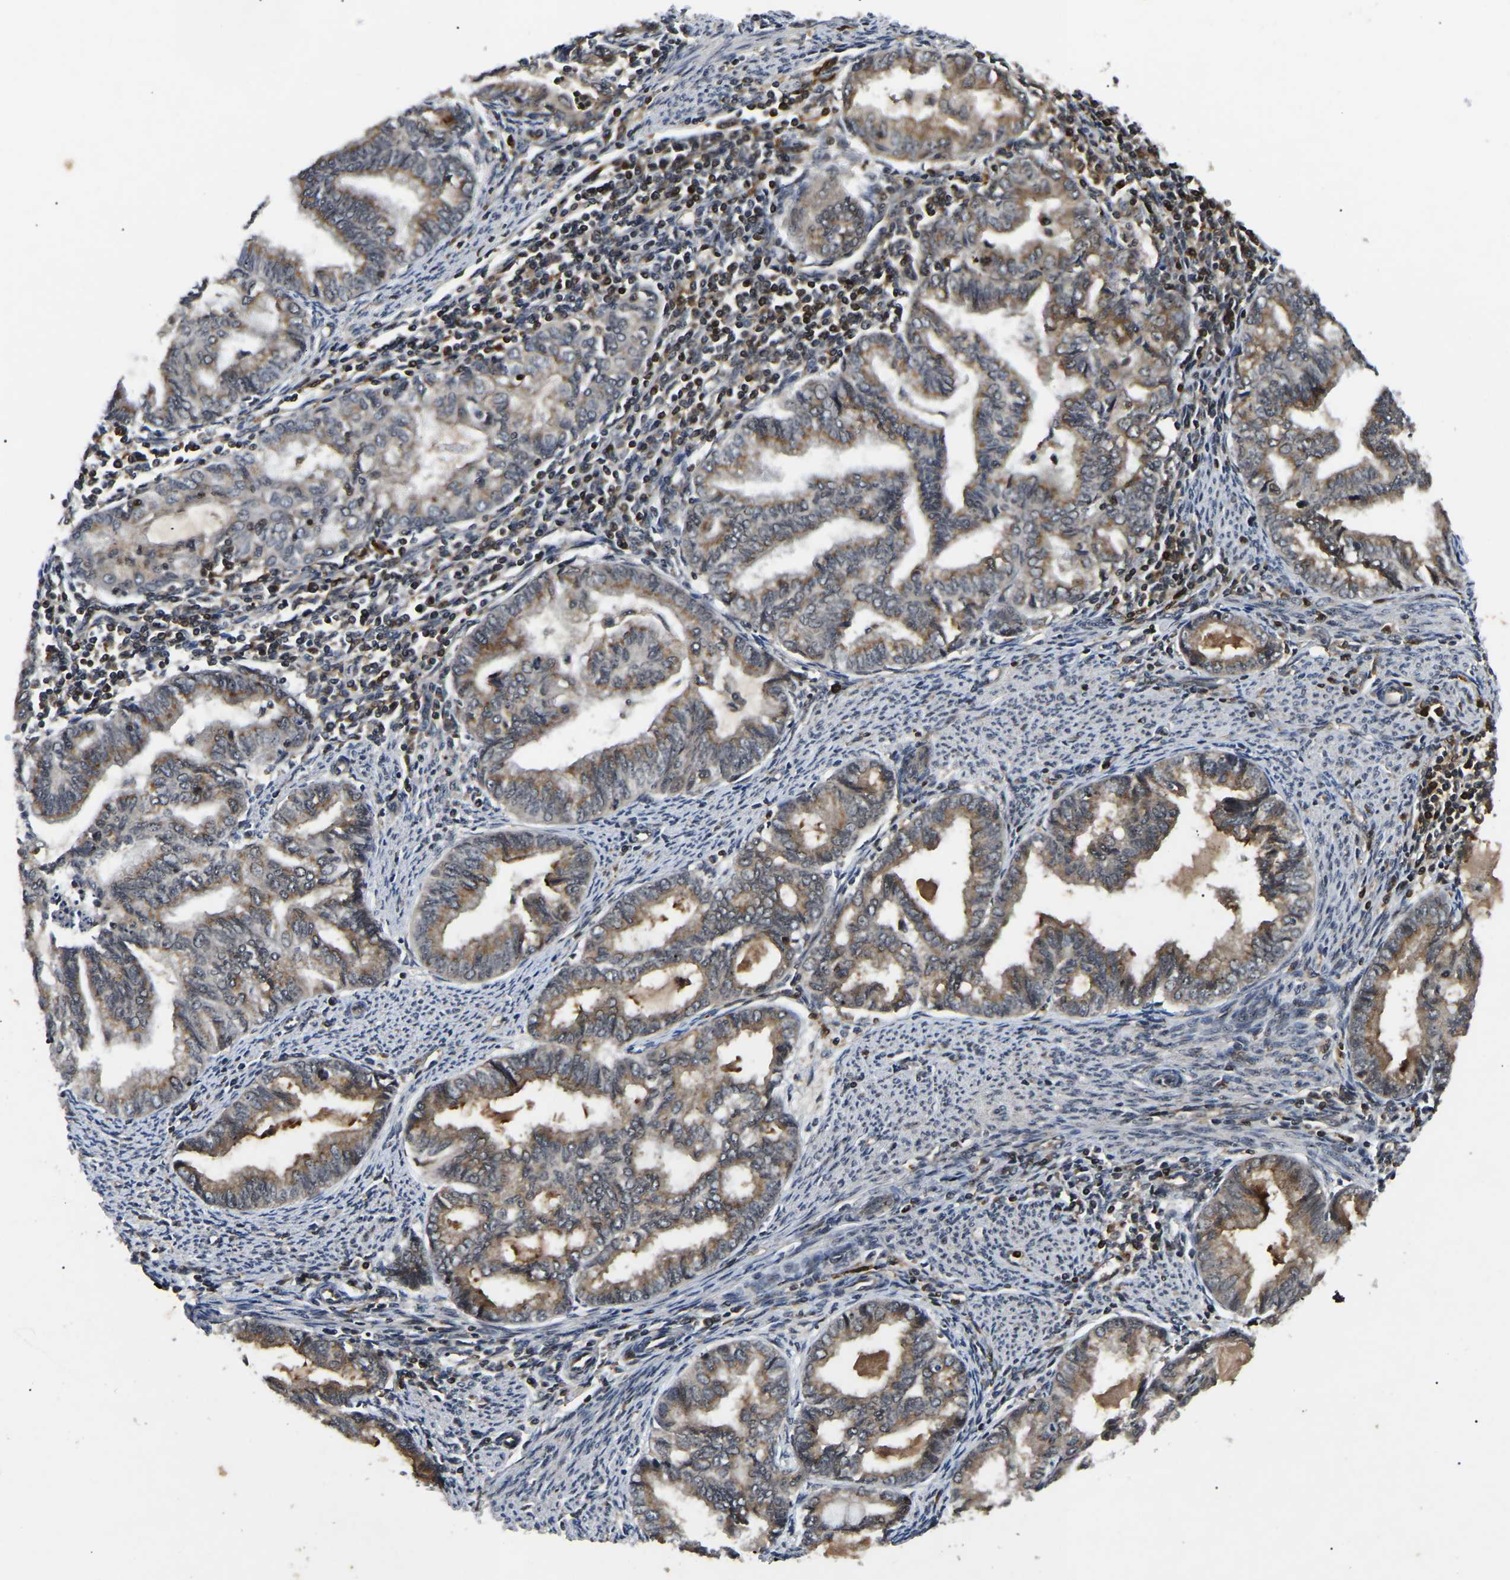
{"staining": {"intensity": "moderate", "quantity": ">75%", "location": "cytoplasmic/membranous"}, "tissue": "endometrial cancer", "cell_type": "Tumor cells", "image_type": "cancer", "snomed": [{"axis": "morphology", "description": "Adenocarcinoma, NOS"}, {"axis": "topography", "description": "Endometrium"}], "caption": "A brown stain highlights moderate cytoplasmic/membranous positivity of a protein in human endometrial cancer (adenocarcinoma) tumor cells. (DAB (3,3'-diaminobenzidine) IHC with brightfield microscopy, high magnification).", "gene": "RBM28", "patient": {"sex": "female", "age": 79}}